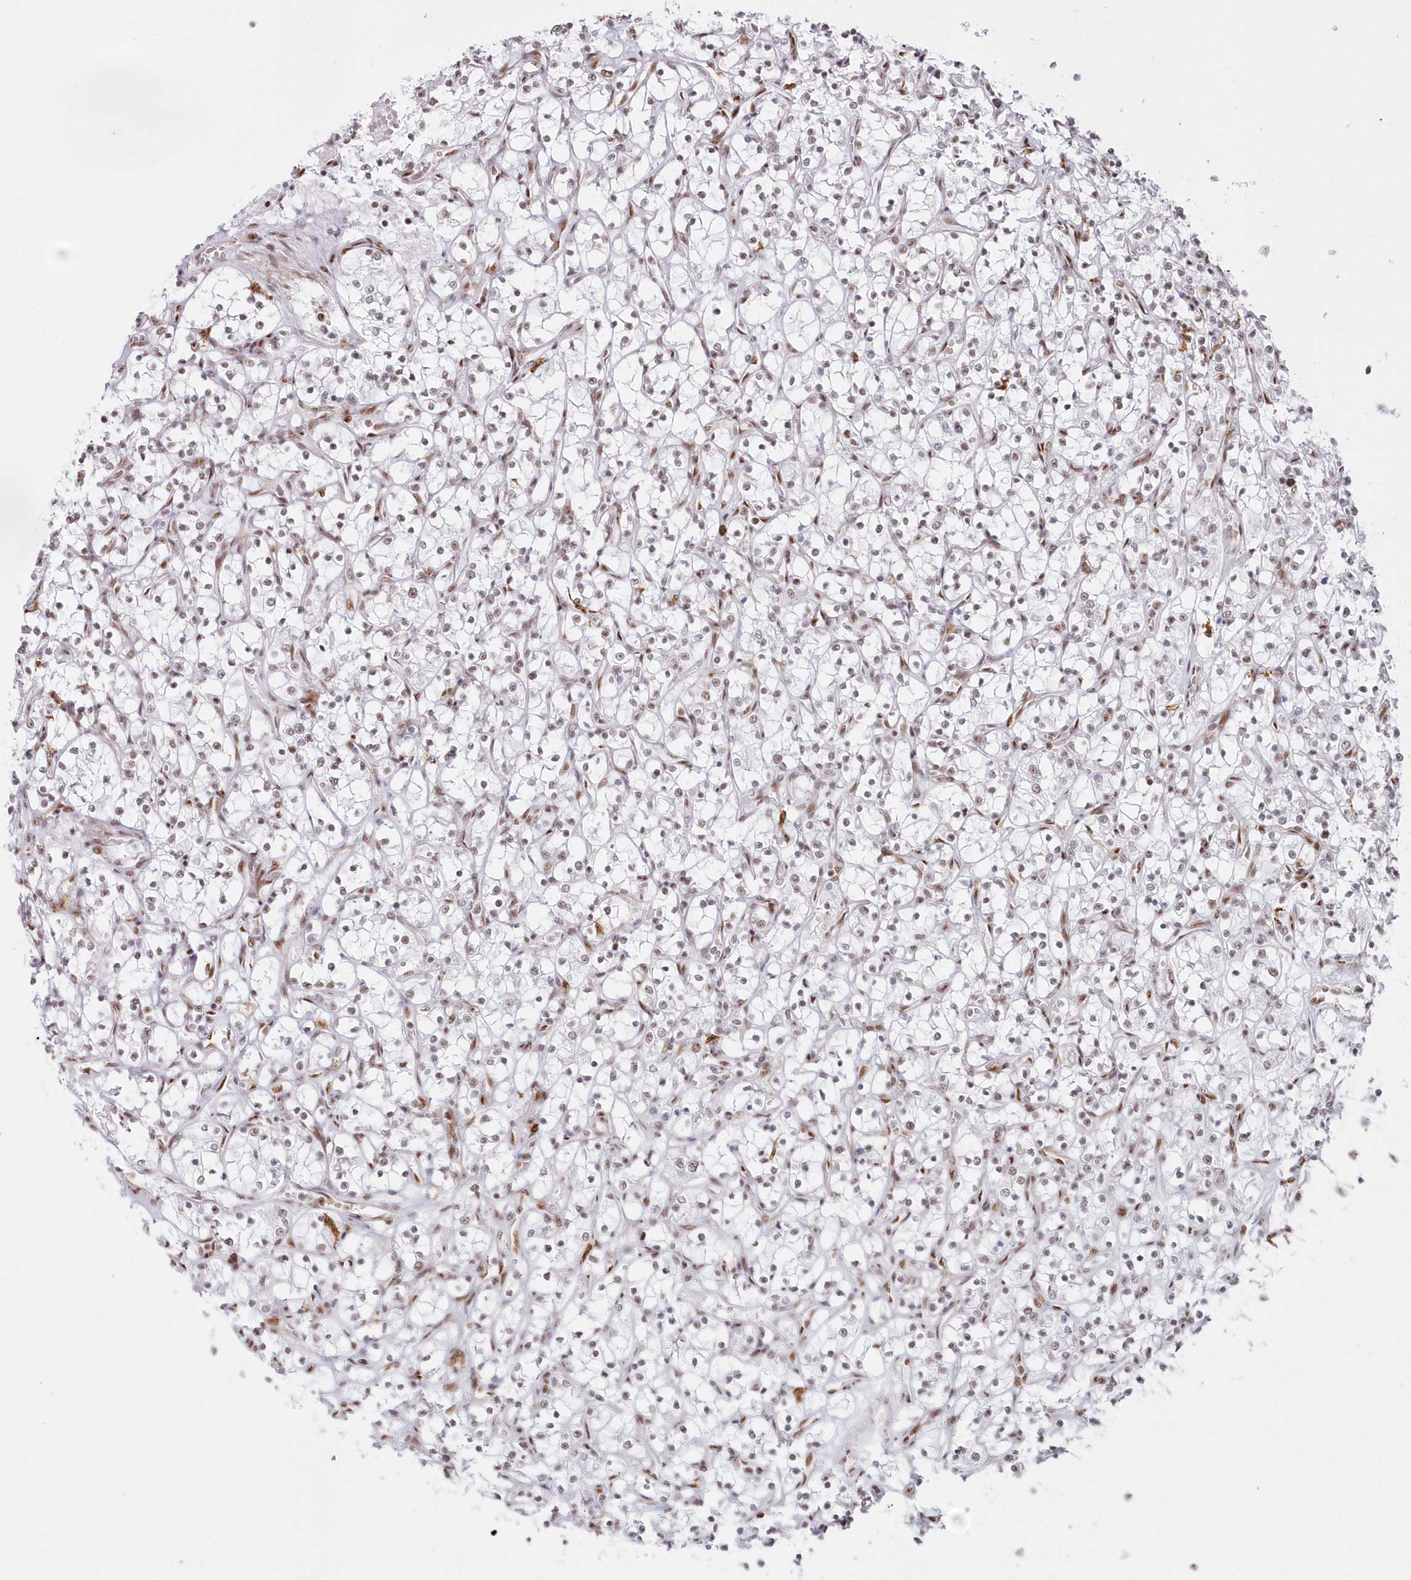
{"staining": {"intensity": "weak", "quantity": "25%-75%", "location": "nuclear"}, "tissue": "renal cancer", "cell_type": "Tumor cells", "image_type": "cancer", "snomed": [{"axis": "morphology", "description": "Adenocarcinoma, NOS"}, {"axis": "topography", "description": "Kidney"}], "caption": "A brown stain highlights weak nuclear positivity of a protein in human renal cancer (adenocarcinoma) tumor cells. (Brightfield microscopy of DAB IHC at high magnification).", "gene": "DDX46", "patient": {"sex": "female", "age": 69}}